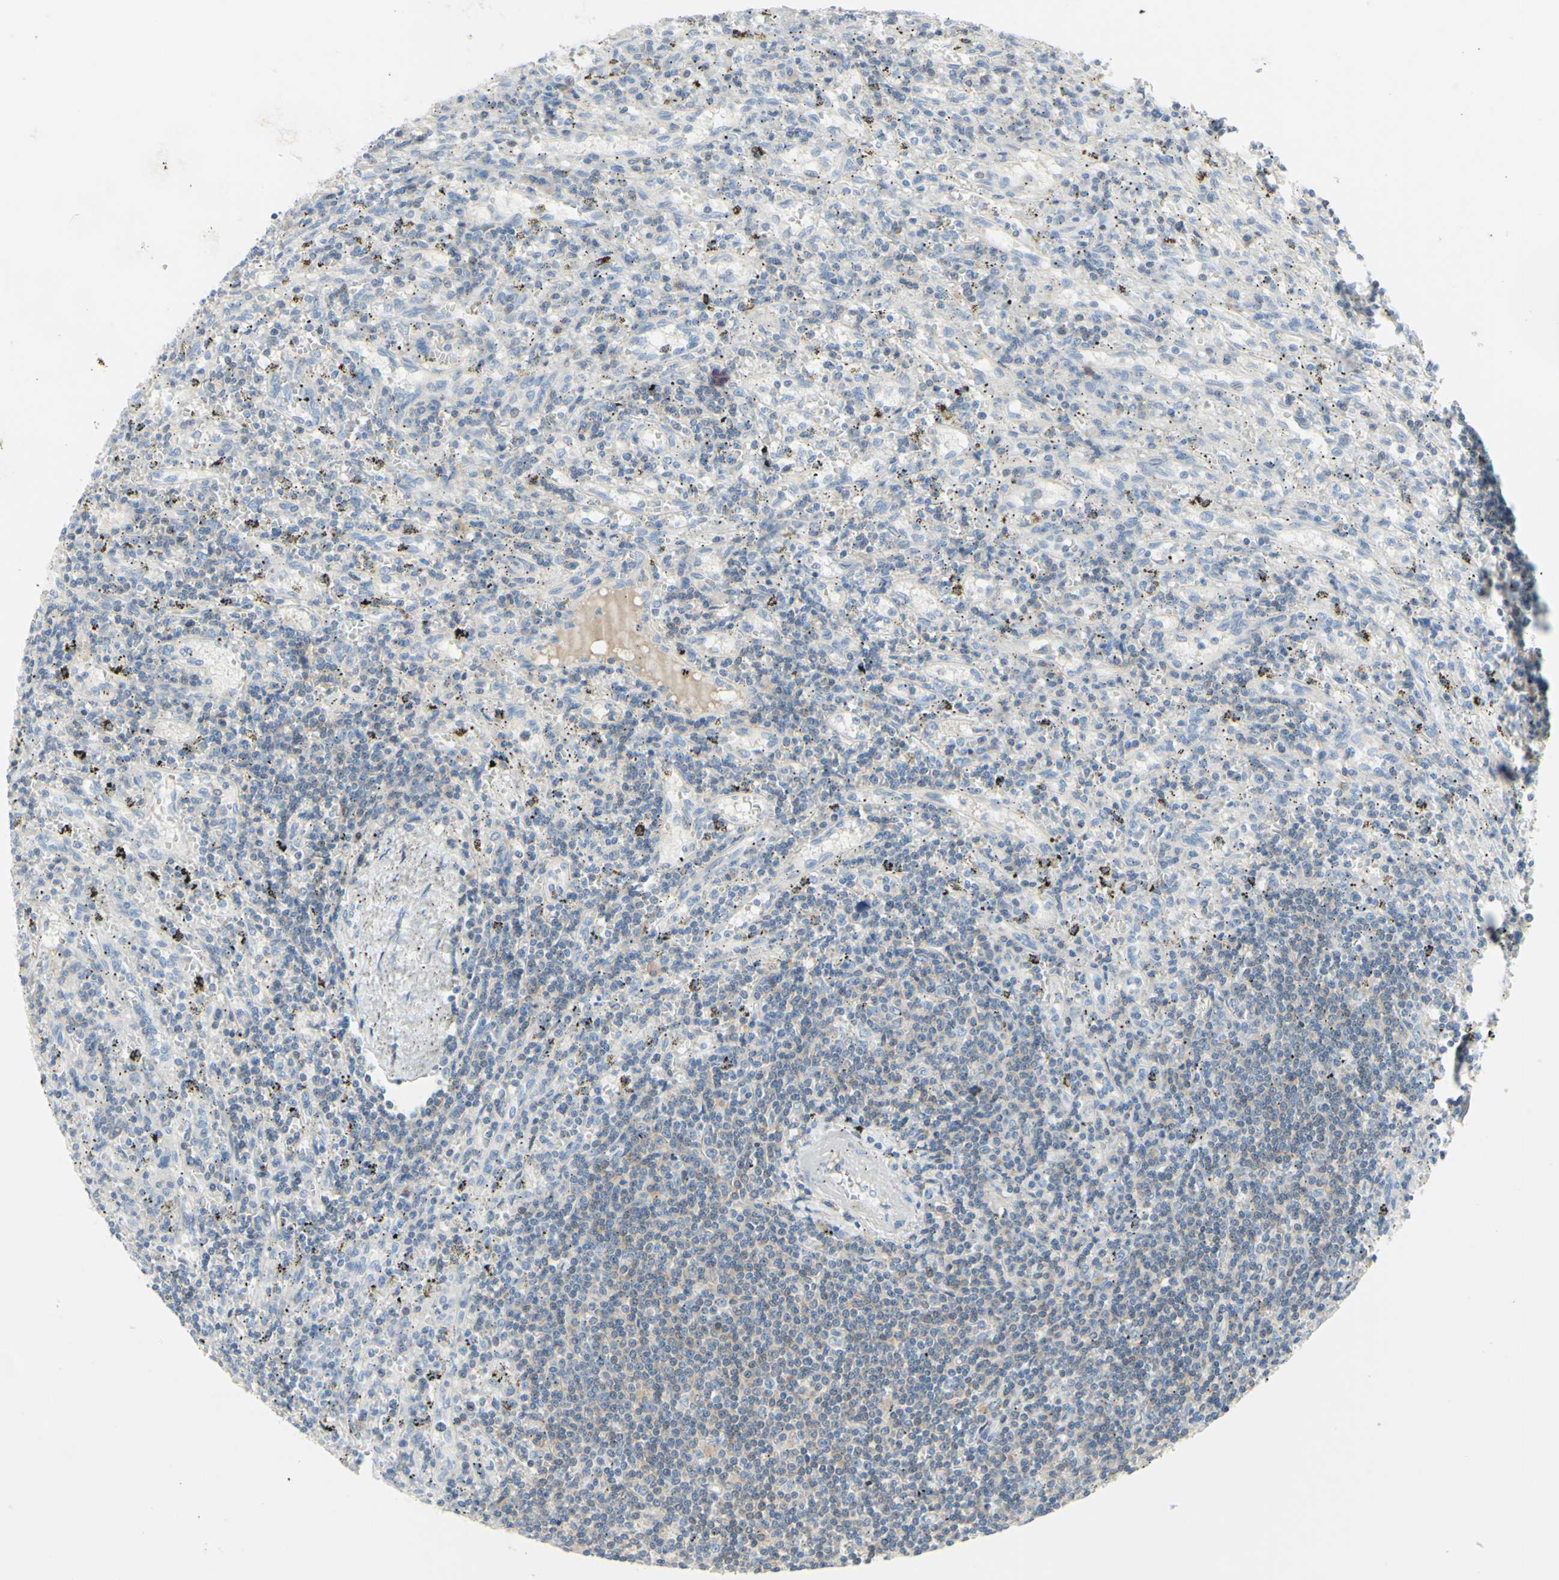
{"staining": {"intensity": "weak", "quantity": "25%-75%", "location": "cytoplasmic/membranous"}, "tissue": "lymphoma", "cell_type": "Tumor cells", "image_type": "cancer", "snomed": [{"axis": "morphology", "description": "Malignant lymphoma, non-Hodgkin's type, Low grade"}, {"axis": "topography", "description": "Spleen"}], "caption": "Approximately 25%-75% of tumor cells in human malignant lymphoma, non-Hodgkin's type (low-grade) show weak cytoplasmic/membranous protein staining as visualized by brown immunohistochemical staining.", "gene": "MUC1", "patient": {"sex": "male", "age": 76}}